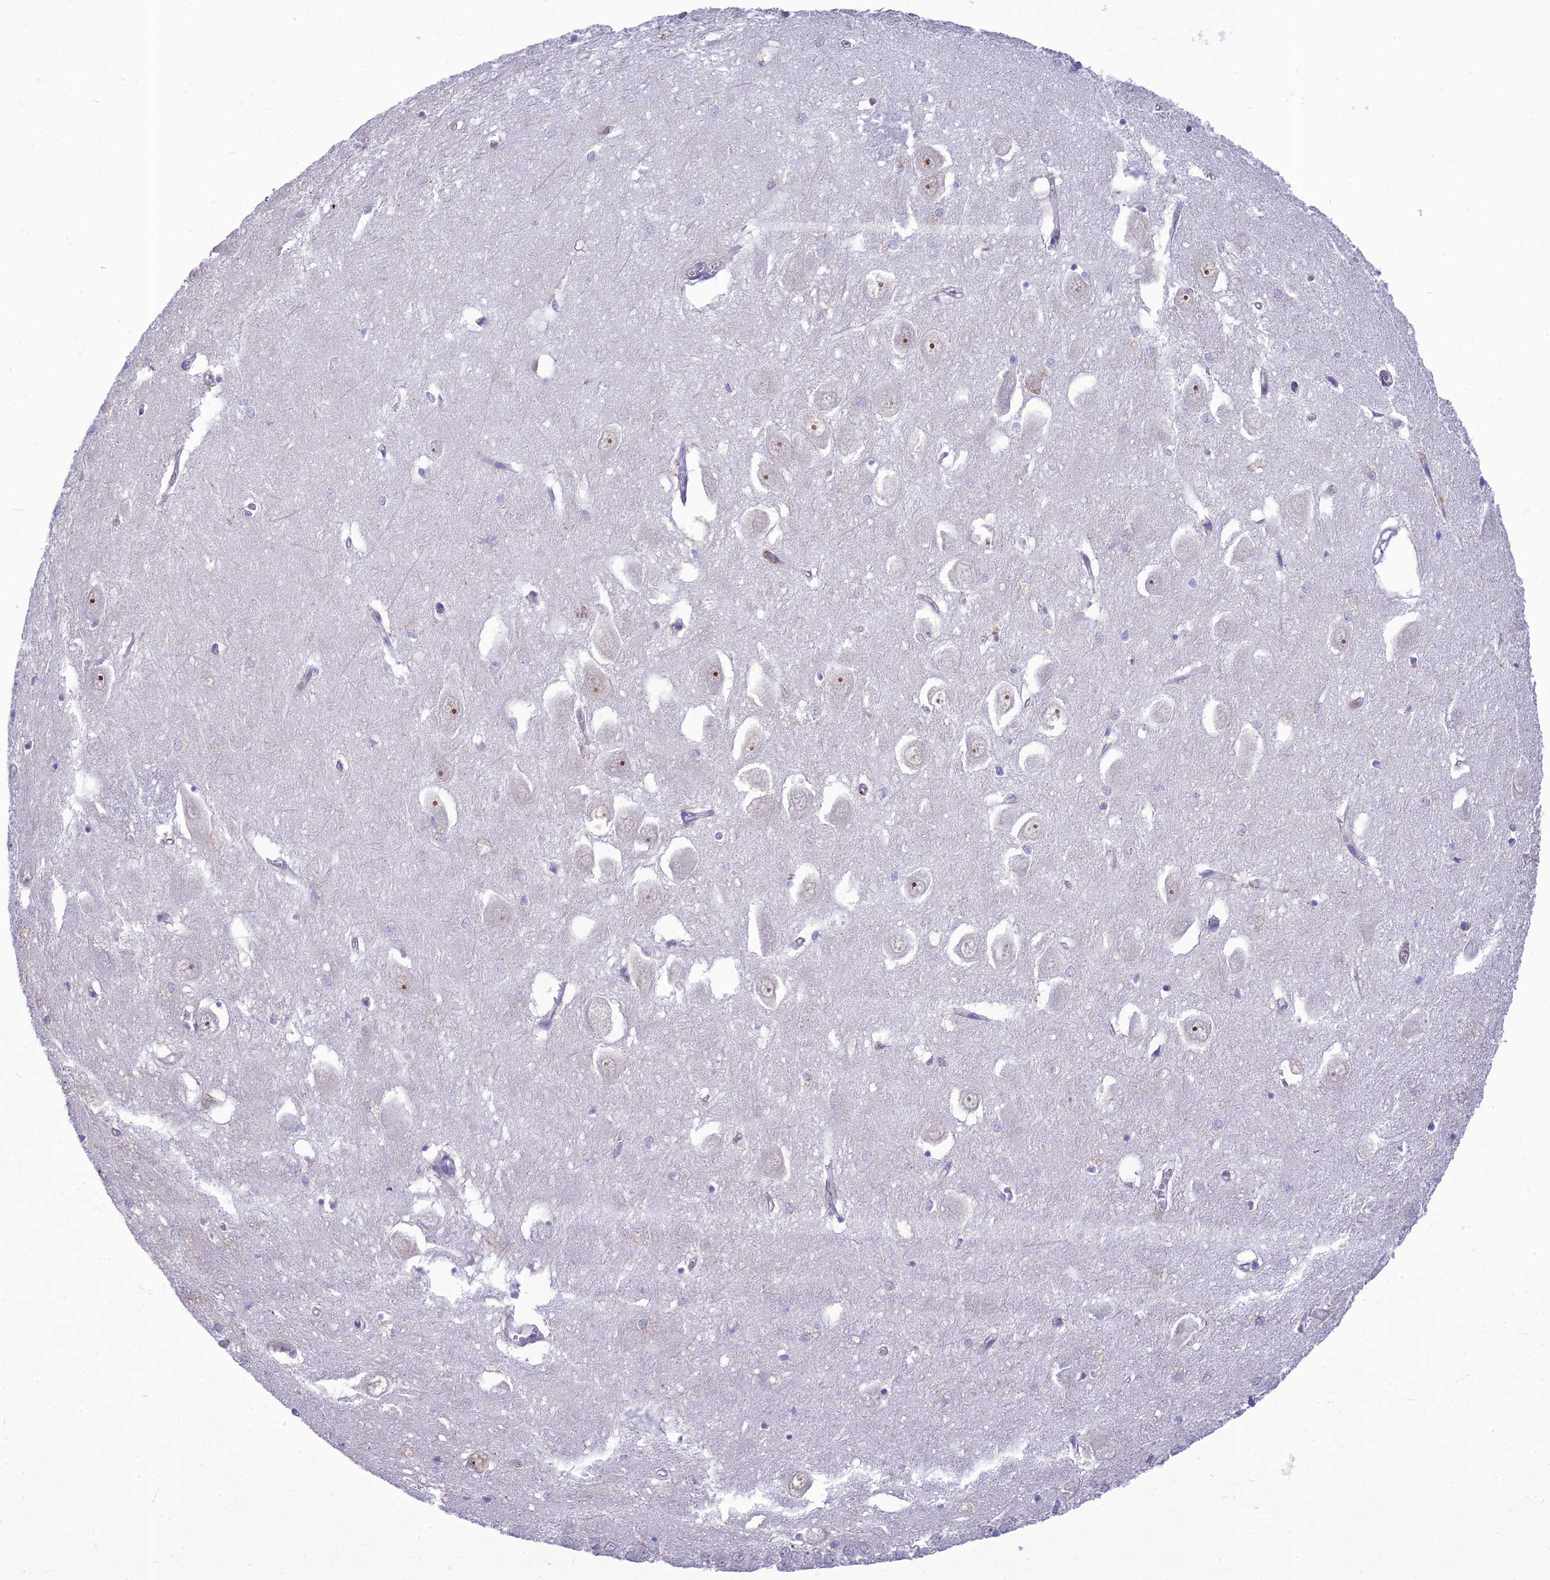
{"staining": {"intensity": "negative", "quantity": "none", "location": "none"}, "tissue": "hippocampus", "cell_type": "Glial cells", "image_type": "normal", "snomed": [{"axis": "morphology", "description": "Normal tissue, NOS"}, {"axis": "topography", "description": "Hippocampus"}], "caption": "High power microscopy histopathology image of an immunohistochemistry (IHC) micrograph of normal hippocampus, revealing no significant positivity in glial cells.", "gene": "BBS7", "patient": {"sex": "female", "age": 64}}